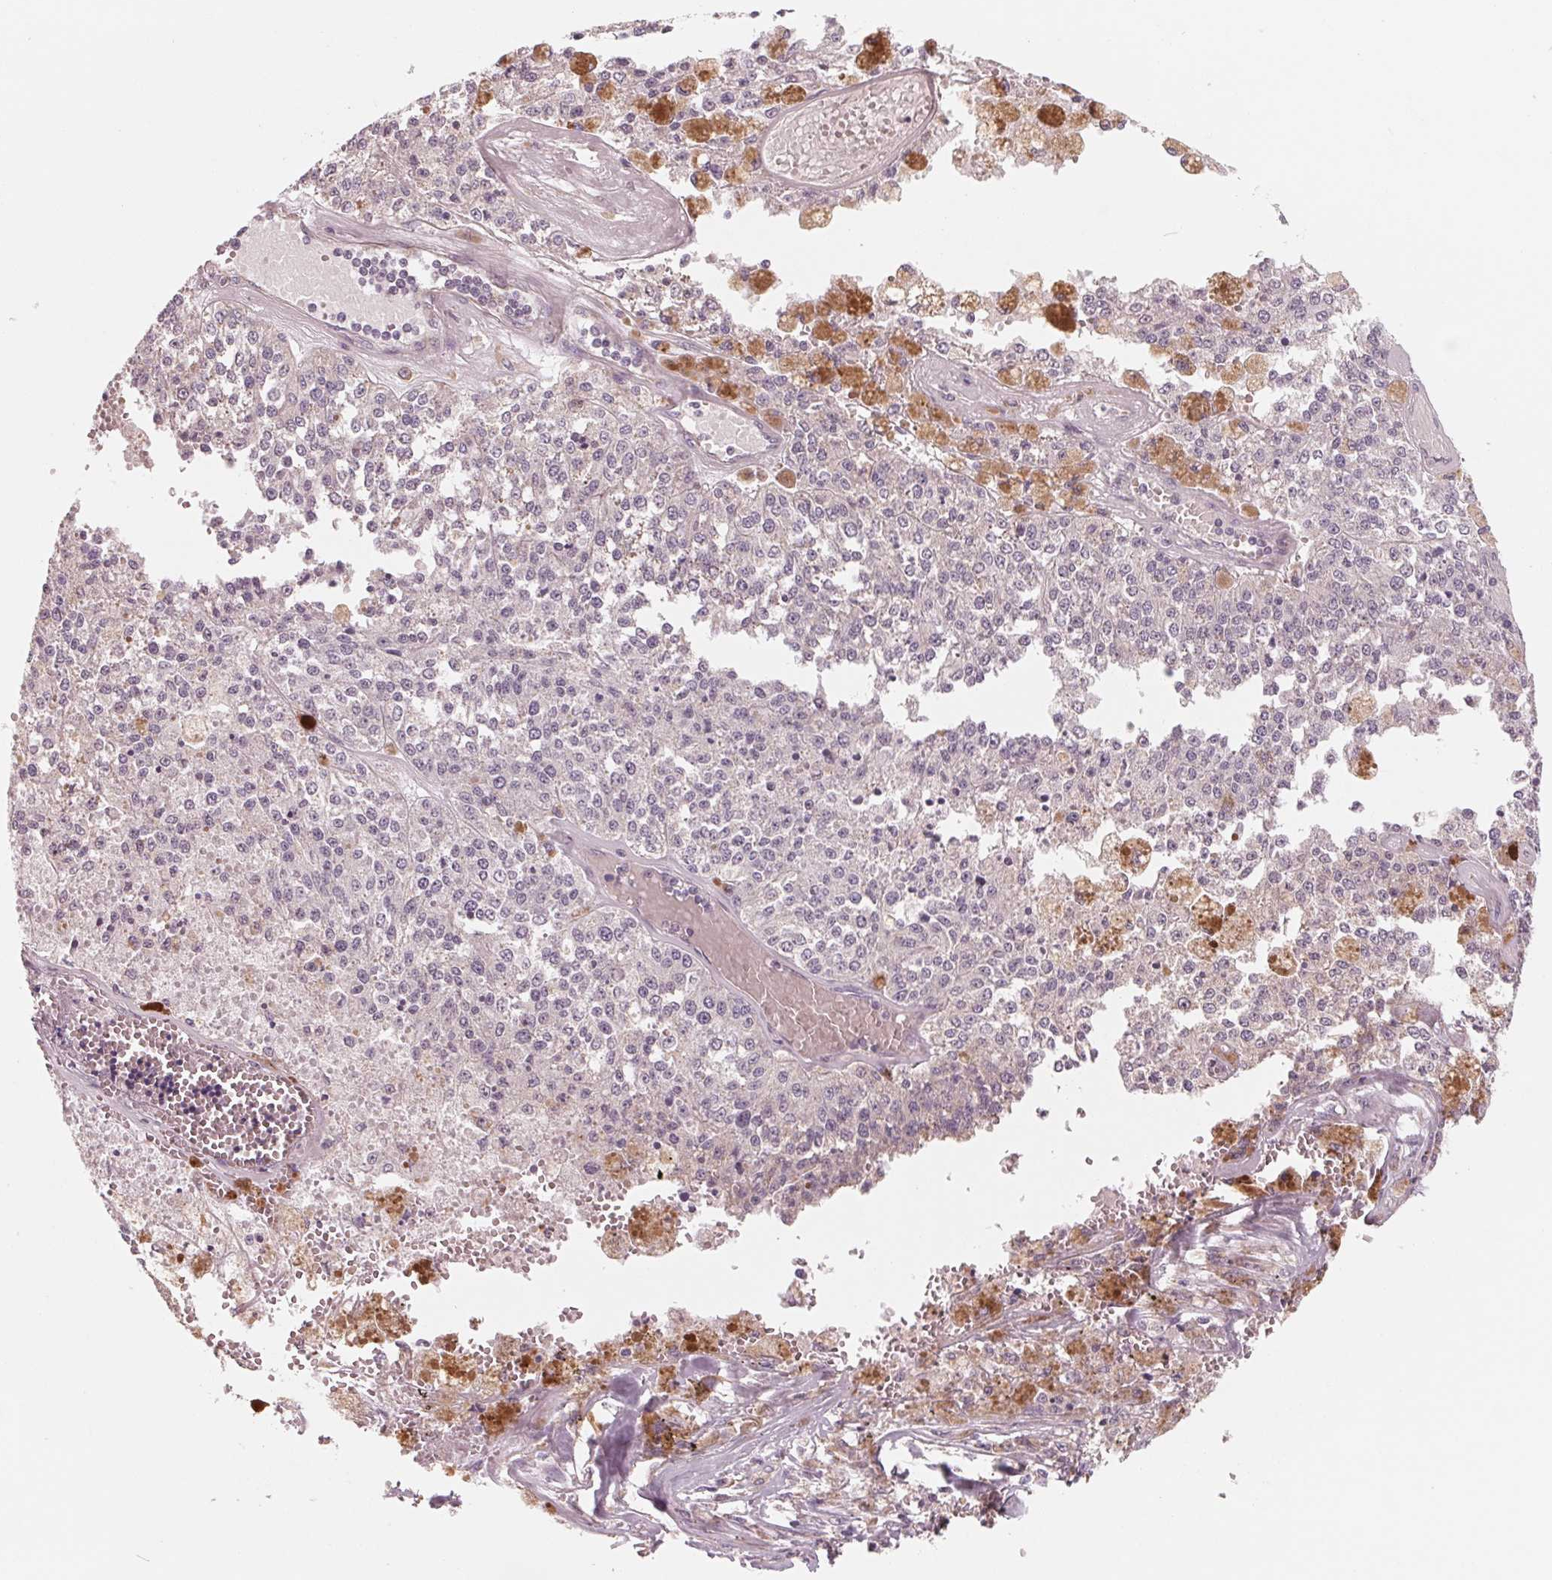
{"staining": {"intensity": "negative", "quantity": "none", "location": "none"}, "tissue": "melanoma", "cell_type": "Tumor cells", "image_type": "cancer", "snomed": [{"axis": "morphology", "description": "Malignant melanoma, Metastatic site"}, {"axis": "topography", "description": "Lymph node"}], "caption": "Photomicrograph shows no significant protein expression in tumor cells of melanoma. Nuclei are stained in blue.", "gene": "GIGYF2", "patient": {"sex": "female", "age": 64}}